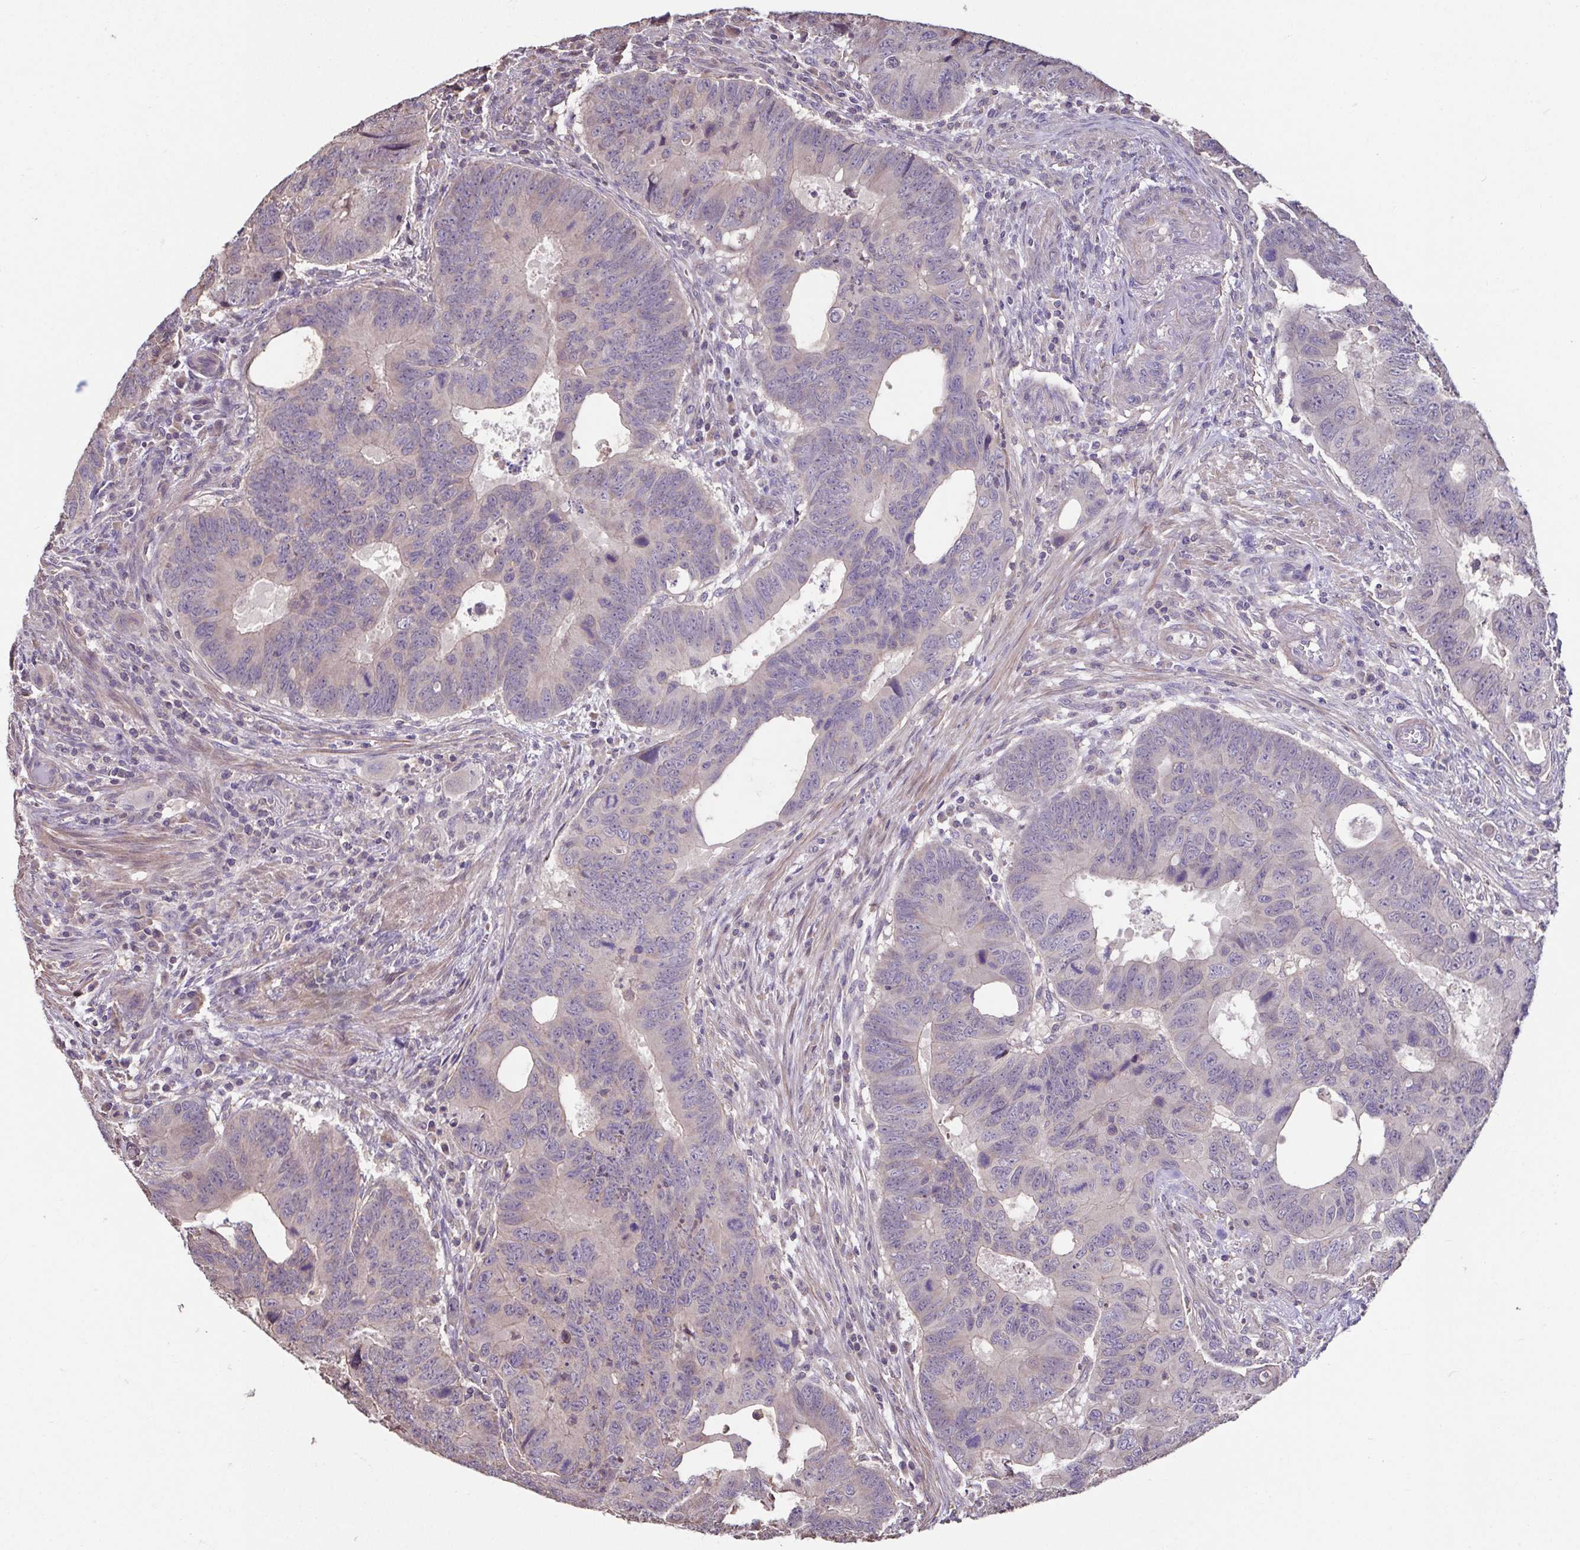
{"staining": {"intensity": "negative", "quantity": "none", "location": "none"}, "tissue": "colorectal cancer", "cell_type": "Tumor cells", "image_type": "cancer", "snomed": [{"axis": "morphology", "description": "Adenocarcinoma, NOS"}, {"axis": "topography", "description": "Colon"}], "caption": "Photomicrograph shows no significant protein positivity in tumor cells of colorectal cancer (adenocarcinoma).", "gene": "ACTRT2", "patient": {"sex": "male", "age": 62}}